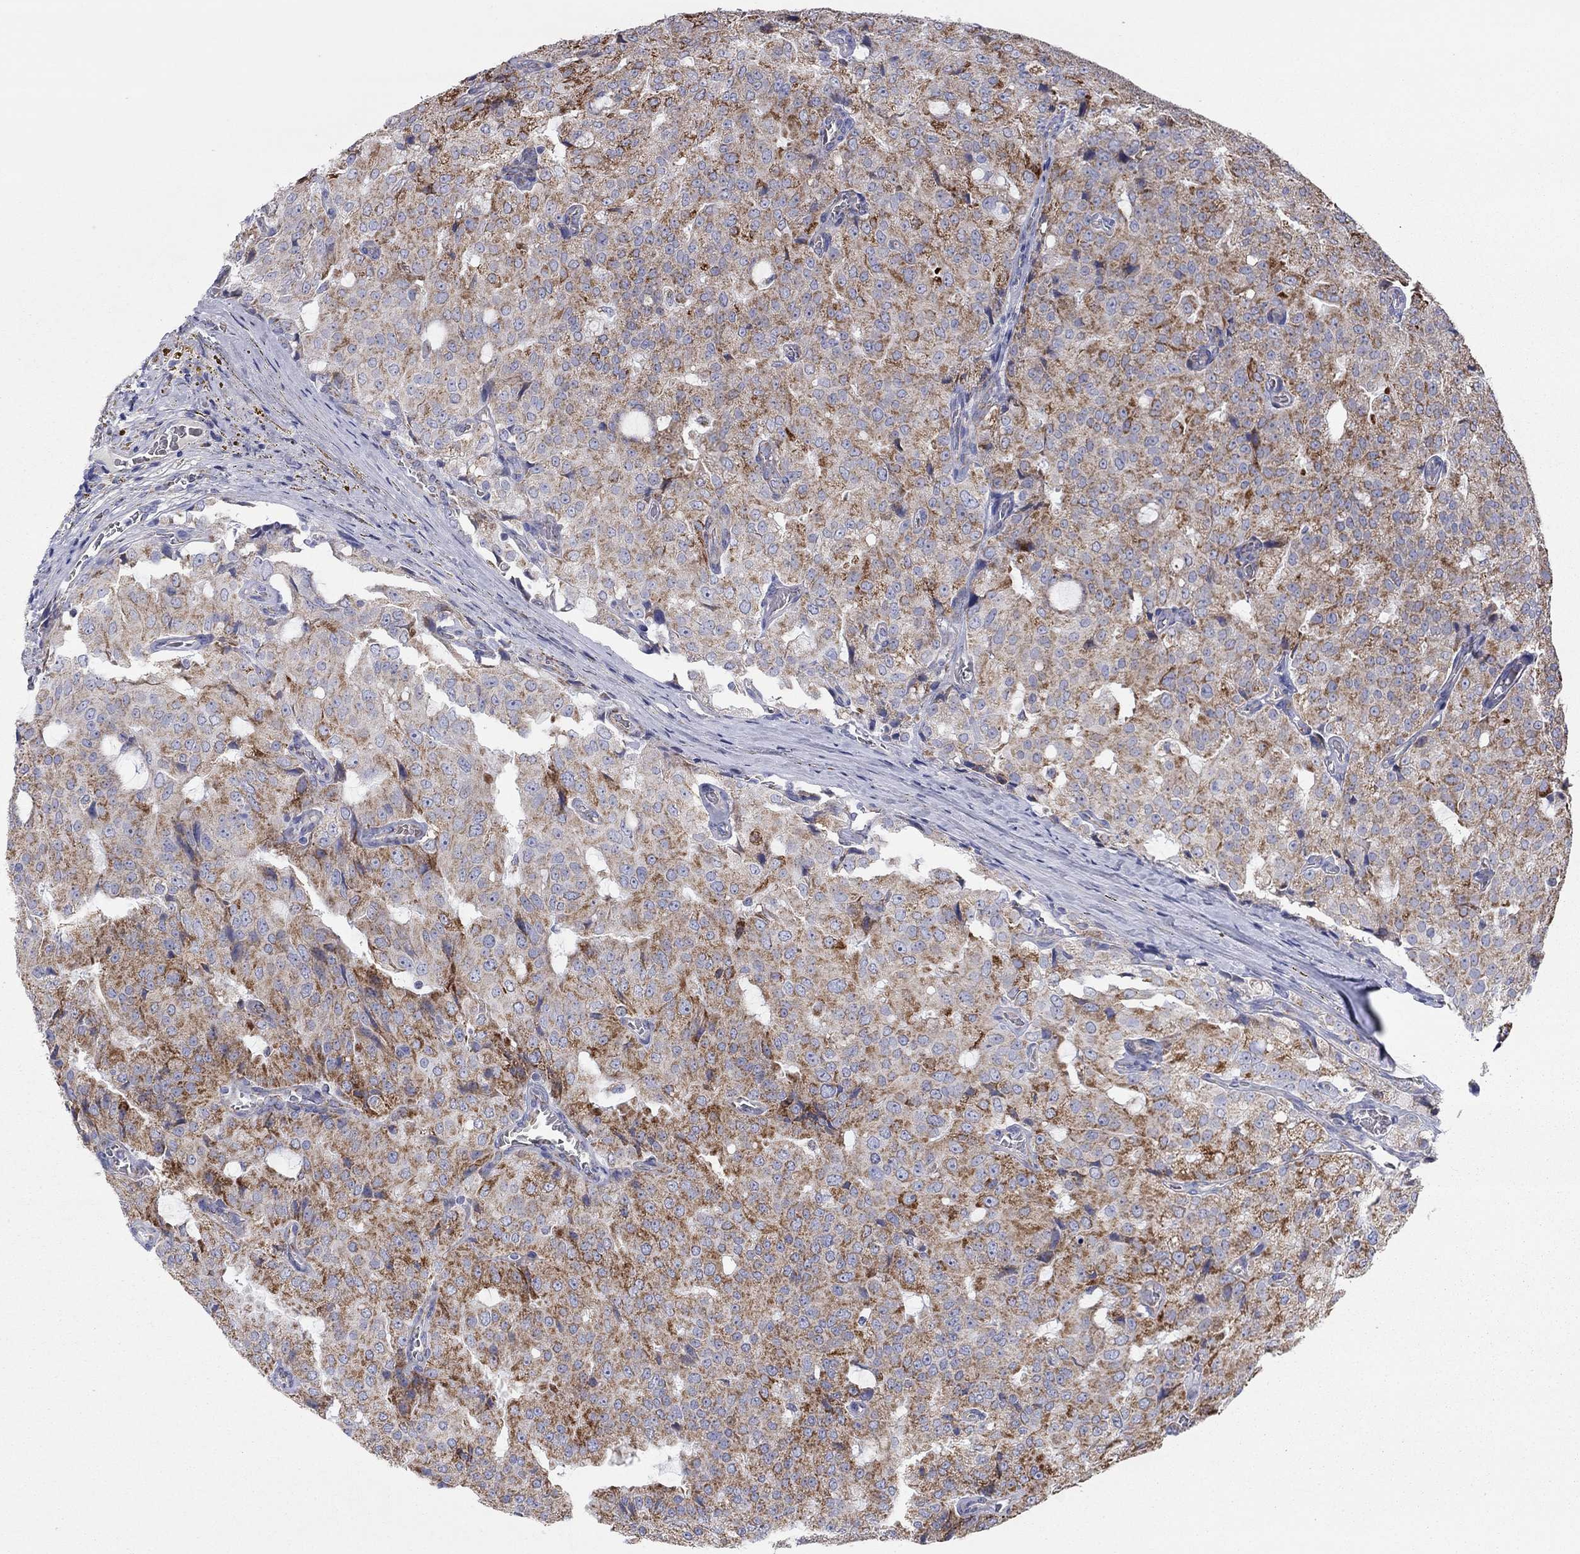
{"staining": {"intensity": "strong", "quantity": "25%-75%", "location": "cytoplasmic/membranous"}, "tissue": "prostate cancer", "cell_type": "Tumor cells", "image_type": "cancer", "snomed": [{"axis": "morphology", "description": "Adenocarcinoma, NOS"}, {"axis": "topography", "description": "Prostate and seminal vesicle, NOS"}, {"axis": "topography", "description": "Prostate"}], "caption": "The photomicrograph displays immunohistochemical staining of prostate cancer (adenocarcinoma). There is strong cytoplasmic/membranous expression is seen in approximately 25%-75% of tumor cells. The staining was performed using DAB (3,3'-diaminobenzidine), with brown indicating positive protein expression. Nuclei are stained blue with hematoxylin.", "gene": "MGST3", "patient": {"sex": "male", "age": 67}}